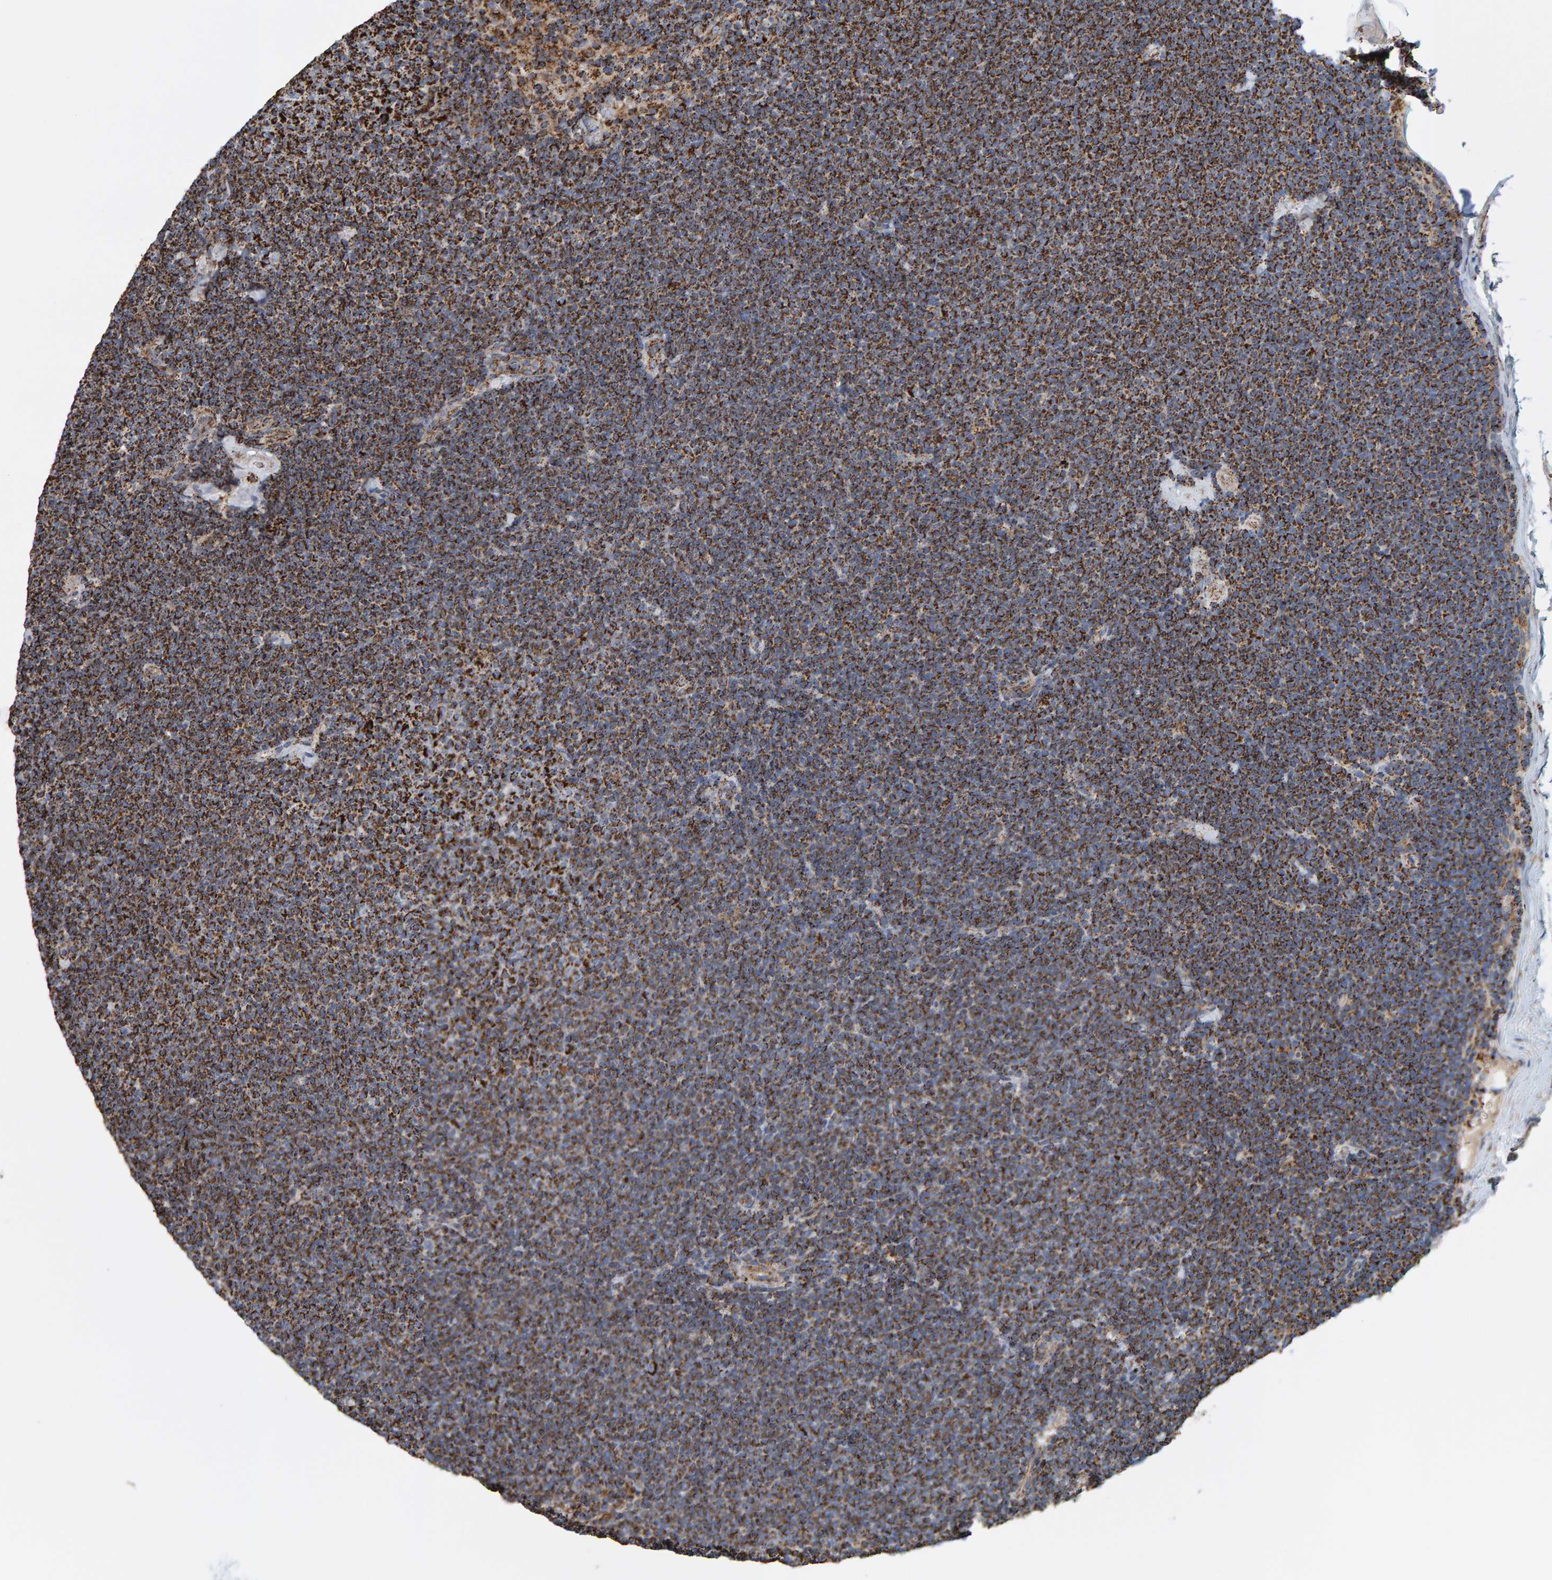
{"staining": {"intensity": "strong", "quantity": "25%-75%", "location": "cytoplasmic/membranous"}, "tissue": "lymphoma", "cell_type": "Tumor cells", "image_type": "cancer", "snomed": [{"axis": "morphology", "description": "Malignant lymphoma, non-Hodgkin's type, Low grade"}, {"axis": "topography", "description": "Lymph node"}], "caption": "Protein expression analysis of human low-grade malignant lymphoma, non-Hodgkin's type reveals strong cytoplasmic/membranous staining in approximately 25%-75% of tumor cells.", "gene": "MRPL45", "patient": {"sex": "female", "age": 53}}